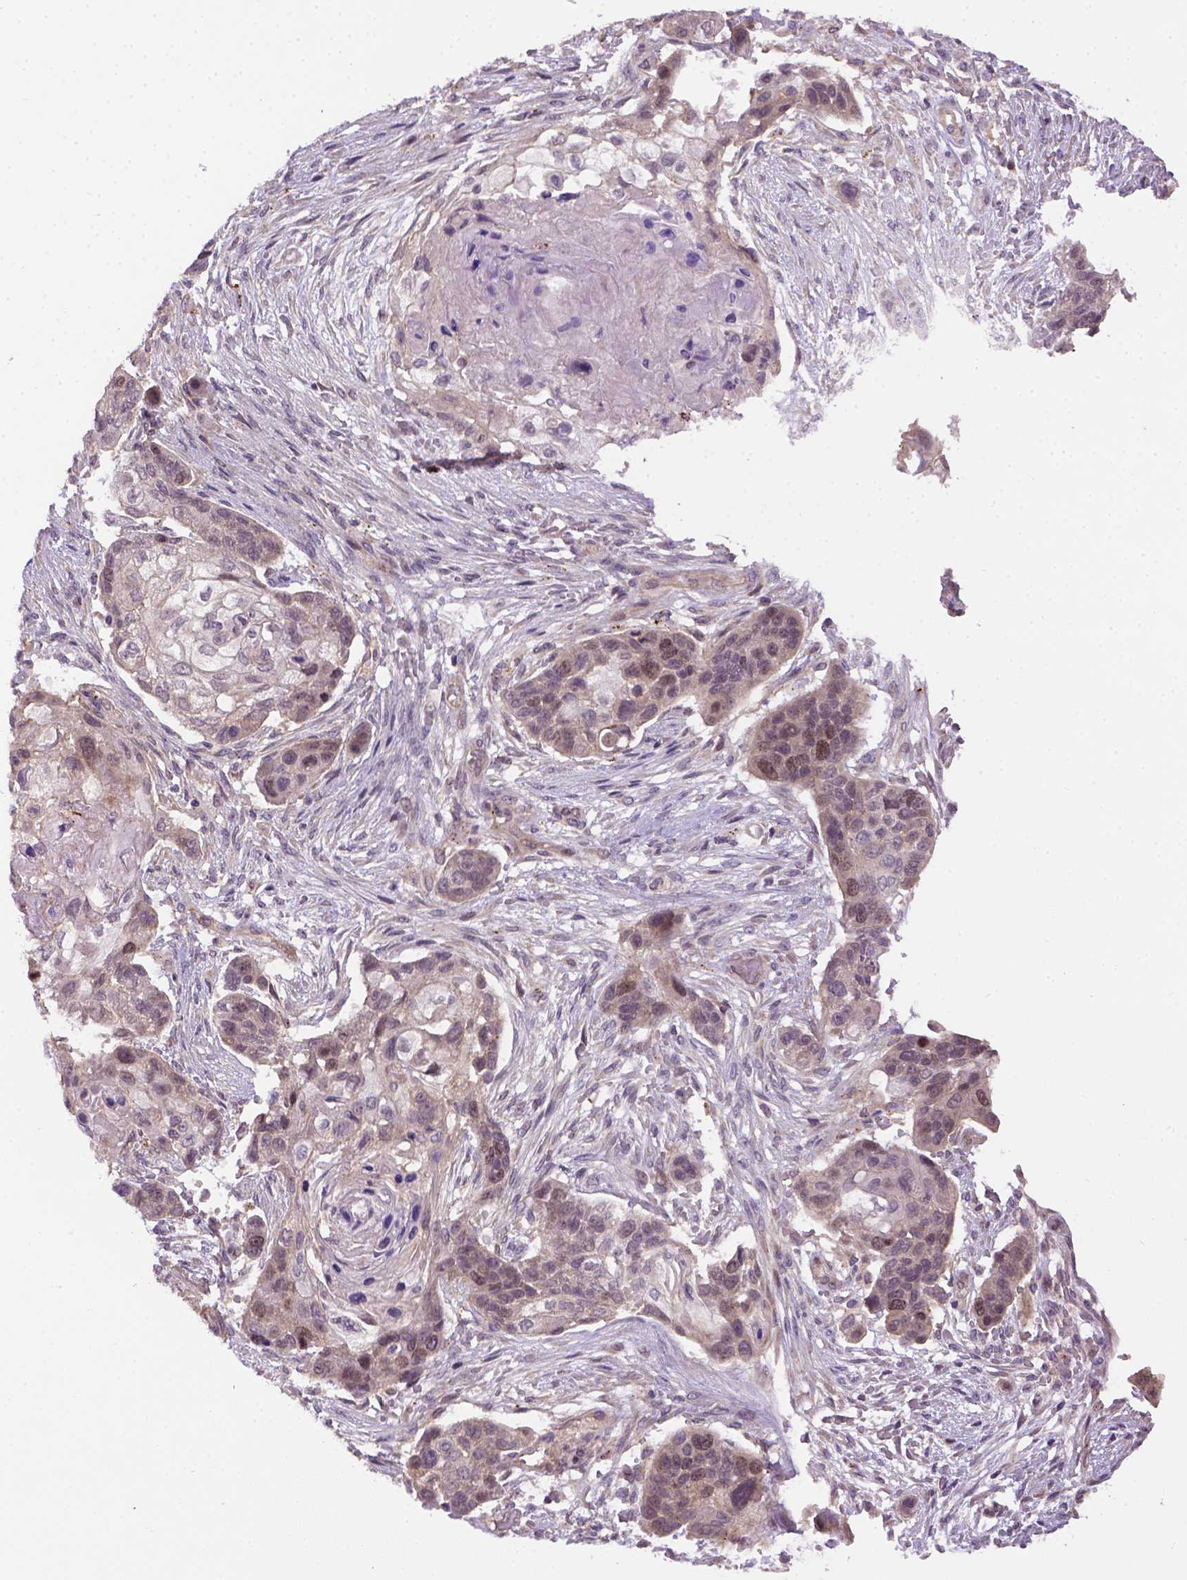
{"staining": {"intensity": "weak", "quantity": "25%-75%", "location": "cytoplasmic/membranous,nuclear"}, "tissue": "lung cancer", "cell_type": "Tumor cells", "image_type": "cancer", "snomed": [{"axis": "morphology", "description": "Squamous cell carcinoma, NOS"}, {"axis": "topography", "description": "Lung"}], "caption": "Lung cancer (squamous cell carcinoma) was stained to show a protein in brown. There is low levels of weak cytoplasmic/membranous and nuclear expression in about 25%-75% of tumor cells. Nuclei are stained in blue.", "gene": "KAZN", "patient": {"sex": "male", "age": 69}}